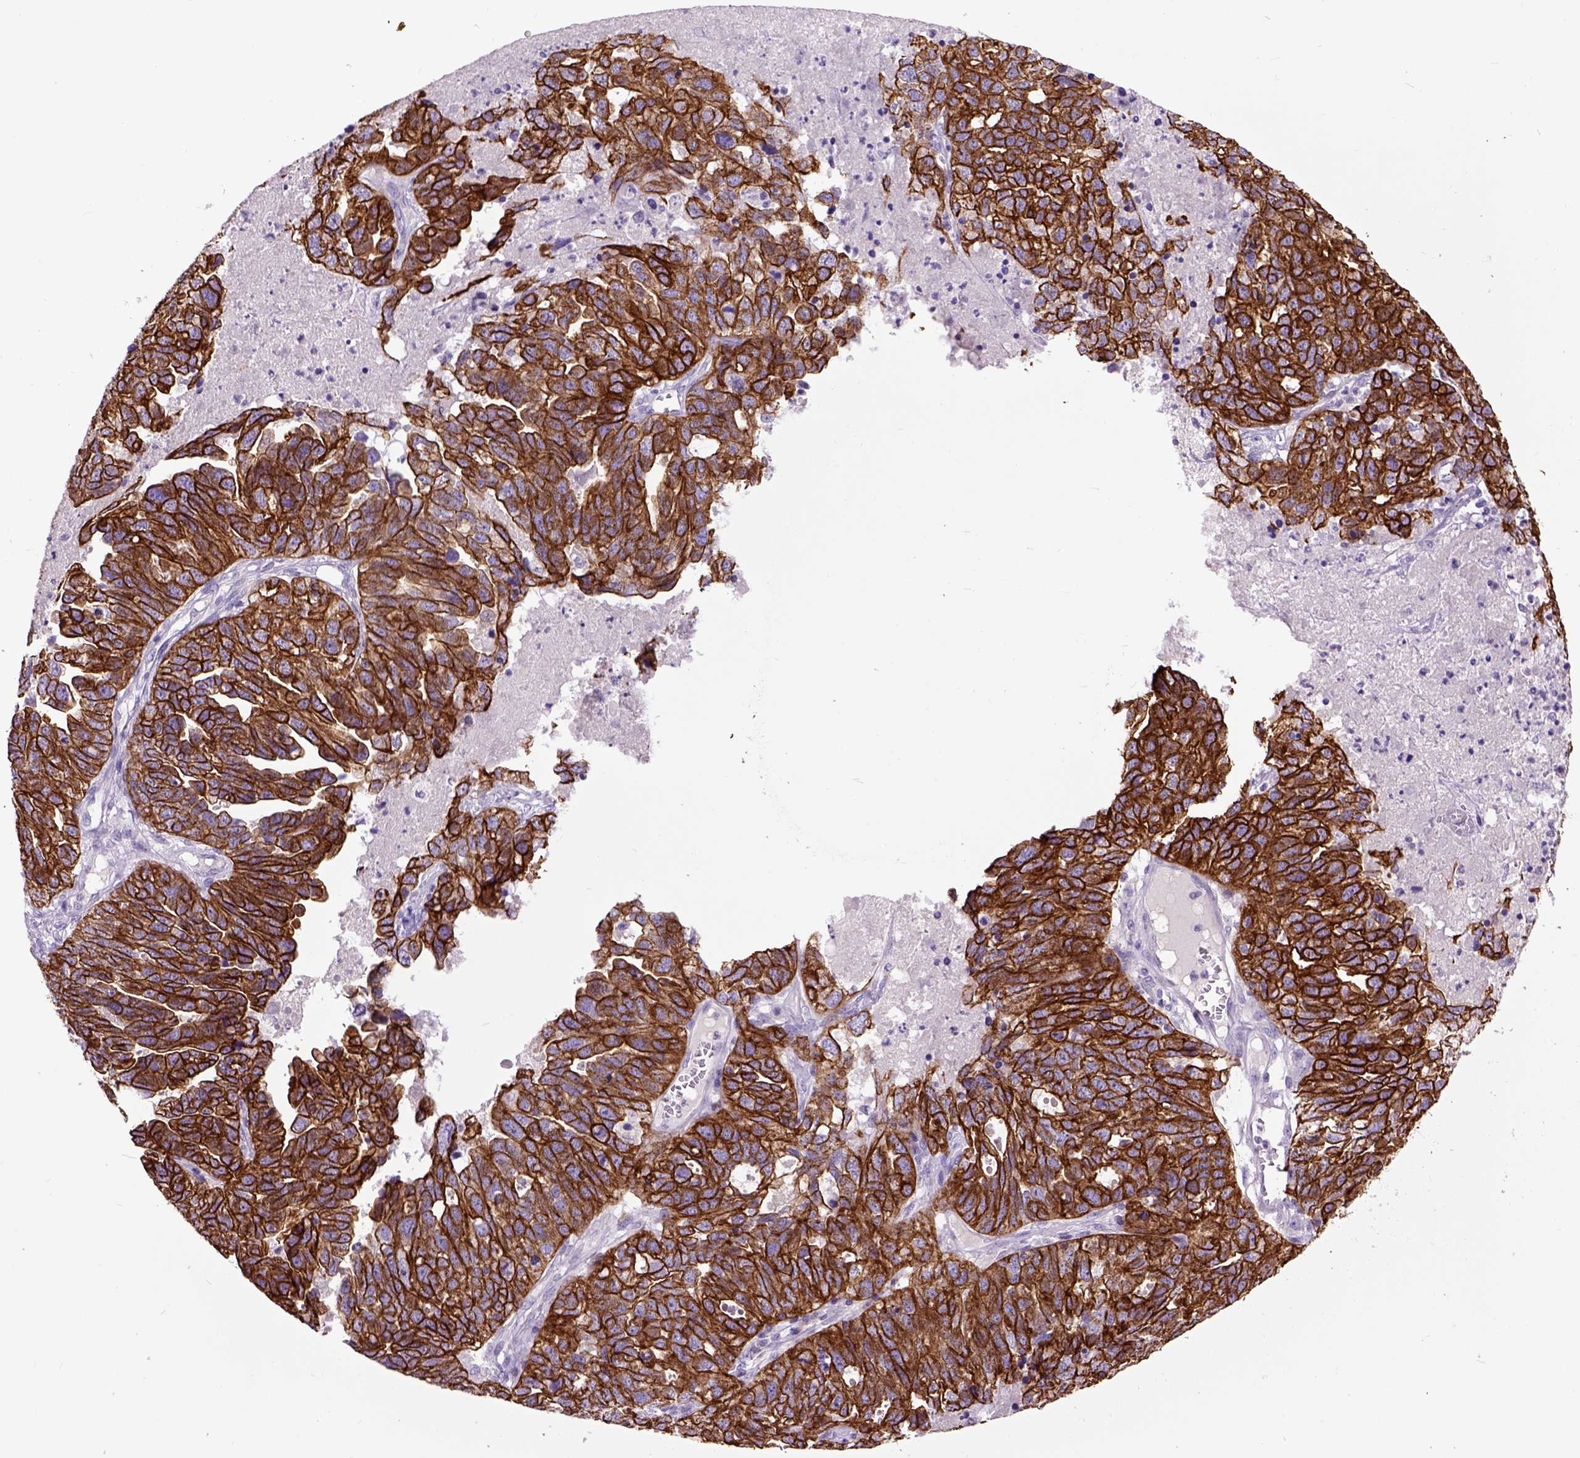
{"staining": {"intensity": "strong", "quantity": ">75%", "location": "cytoplasmic/membranous"}, "tissue": "ovarian cancer", "cell_type": "Tumor cells", "image_type": "cancer", "snomed": [{"axis": "morphology", "description": "Cystadenocarcinoma, serous, NOS"}, {"axis": "topography", "description": "Ovary"}], "caption": "Immunohistochemistry (IHC) of human ovarian serous cystadenocarcinoma reveals high levels of strong cytoplasmic/membranous expression in approximately >75% of tumor cells.", "gene": "RAB25", "patient": {"sex": "female", "age": 71}}